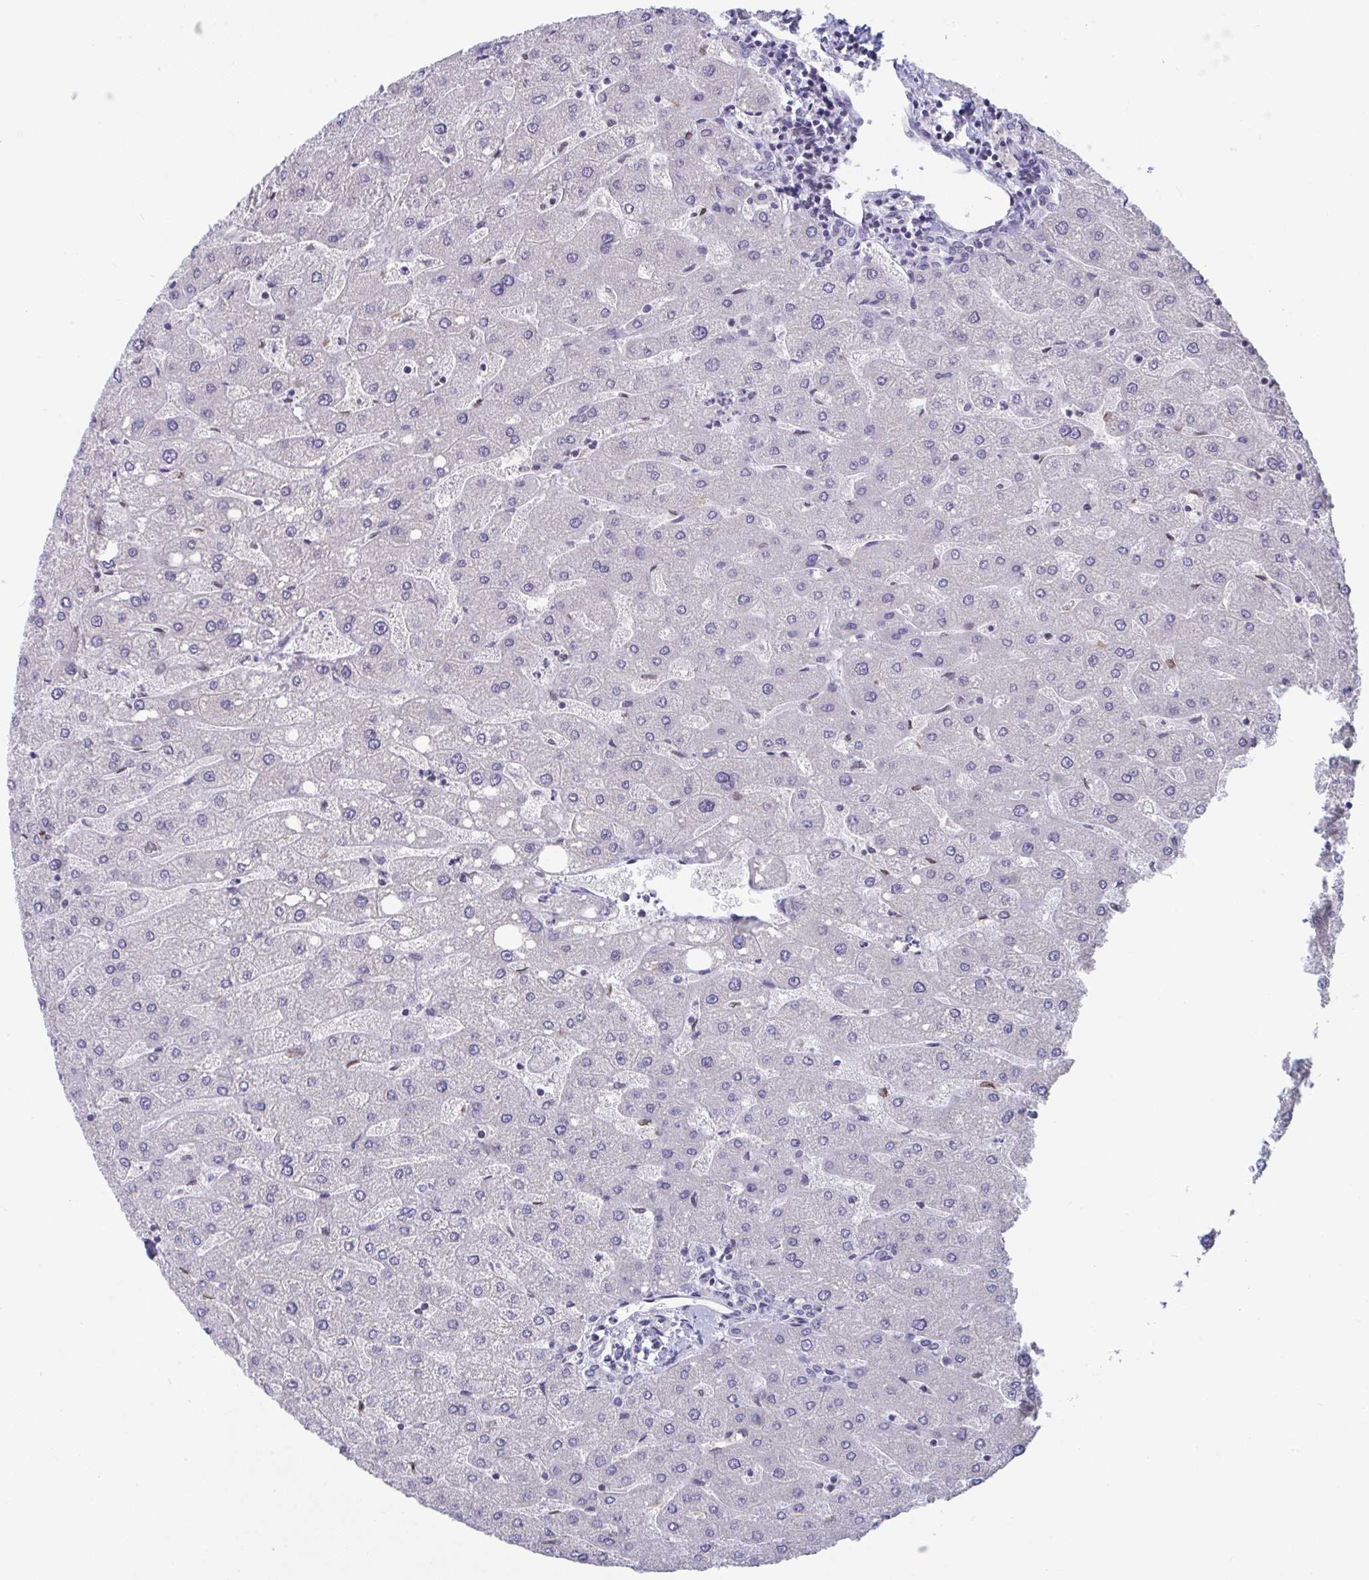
{"staining": {"intensity": "negative", "quantity": "none", "location": "none"}, "tissue": "liver", "cell_type": "Cholangiocytes", "image_type": "normal", "snomed": [{"axis": "morphology", "description": "Normal tissue, NOS"}, {"axis": "topography", "description": "Liver"}], "caption": "Immunohistochemical staining of benign liver reveals no significant staining in cholangiocytes.", "gene": "BMAL2", "patient": {"sex": "male", "age": 67}}